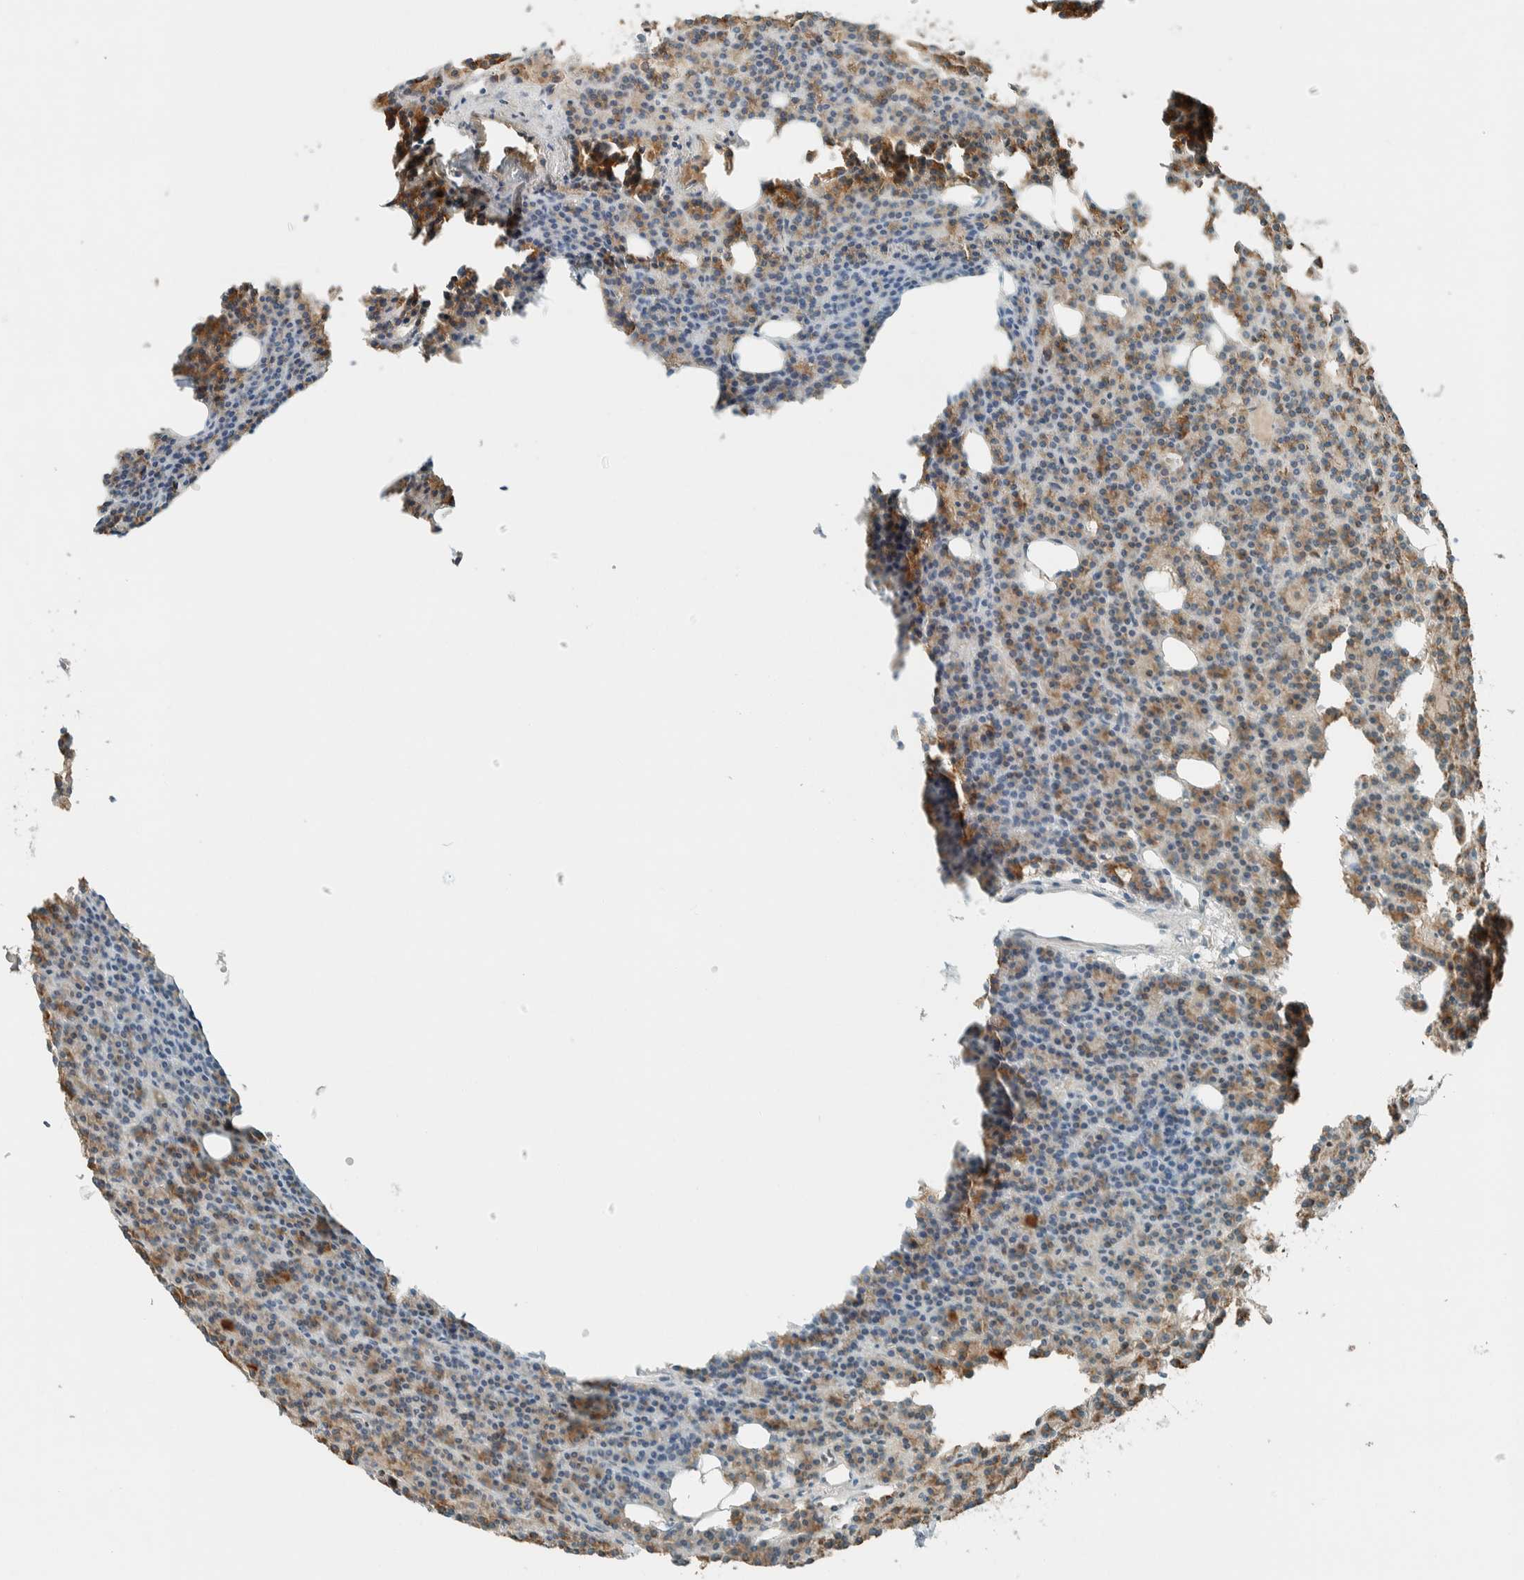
{"staining": {"intensity": "moderate", "quantity": "<25%", "location": "cytoplasmic/membranous"}, "tissue": "parathyroid gland", "cell_type": "Glandular cells", "image_type": "normal", "snomed": [{"axis": "morphology", "description": "Normal tissue, NOS"}, {"axis": "morphology", "description": "Adenoma, NOS"}, {"axis": "topography", "description": "Parathyroid gland"}], "caption": "DAB immunohistochemical staining of normal parathyroid gland demonstrates moderate cytoplasmic/membranous protein expression in approximately <25% of glandular cells.", "gene": "NXN", "patient": {"sex": "female", "age": 57}}